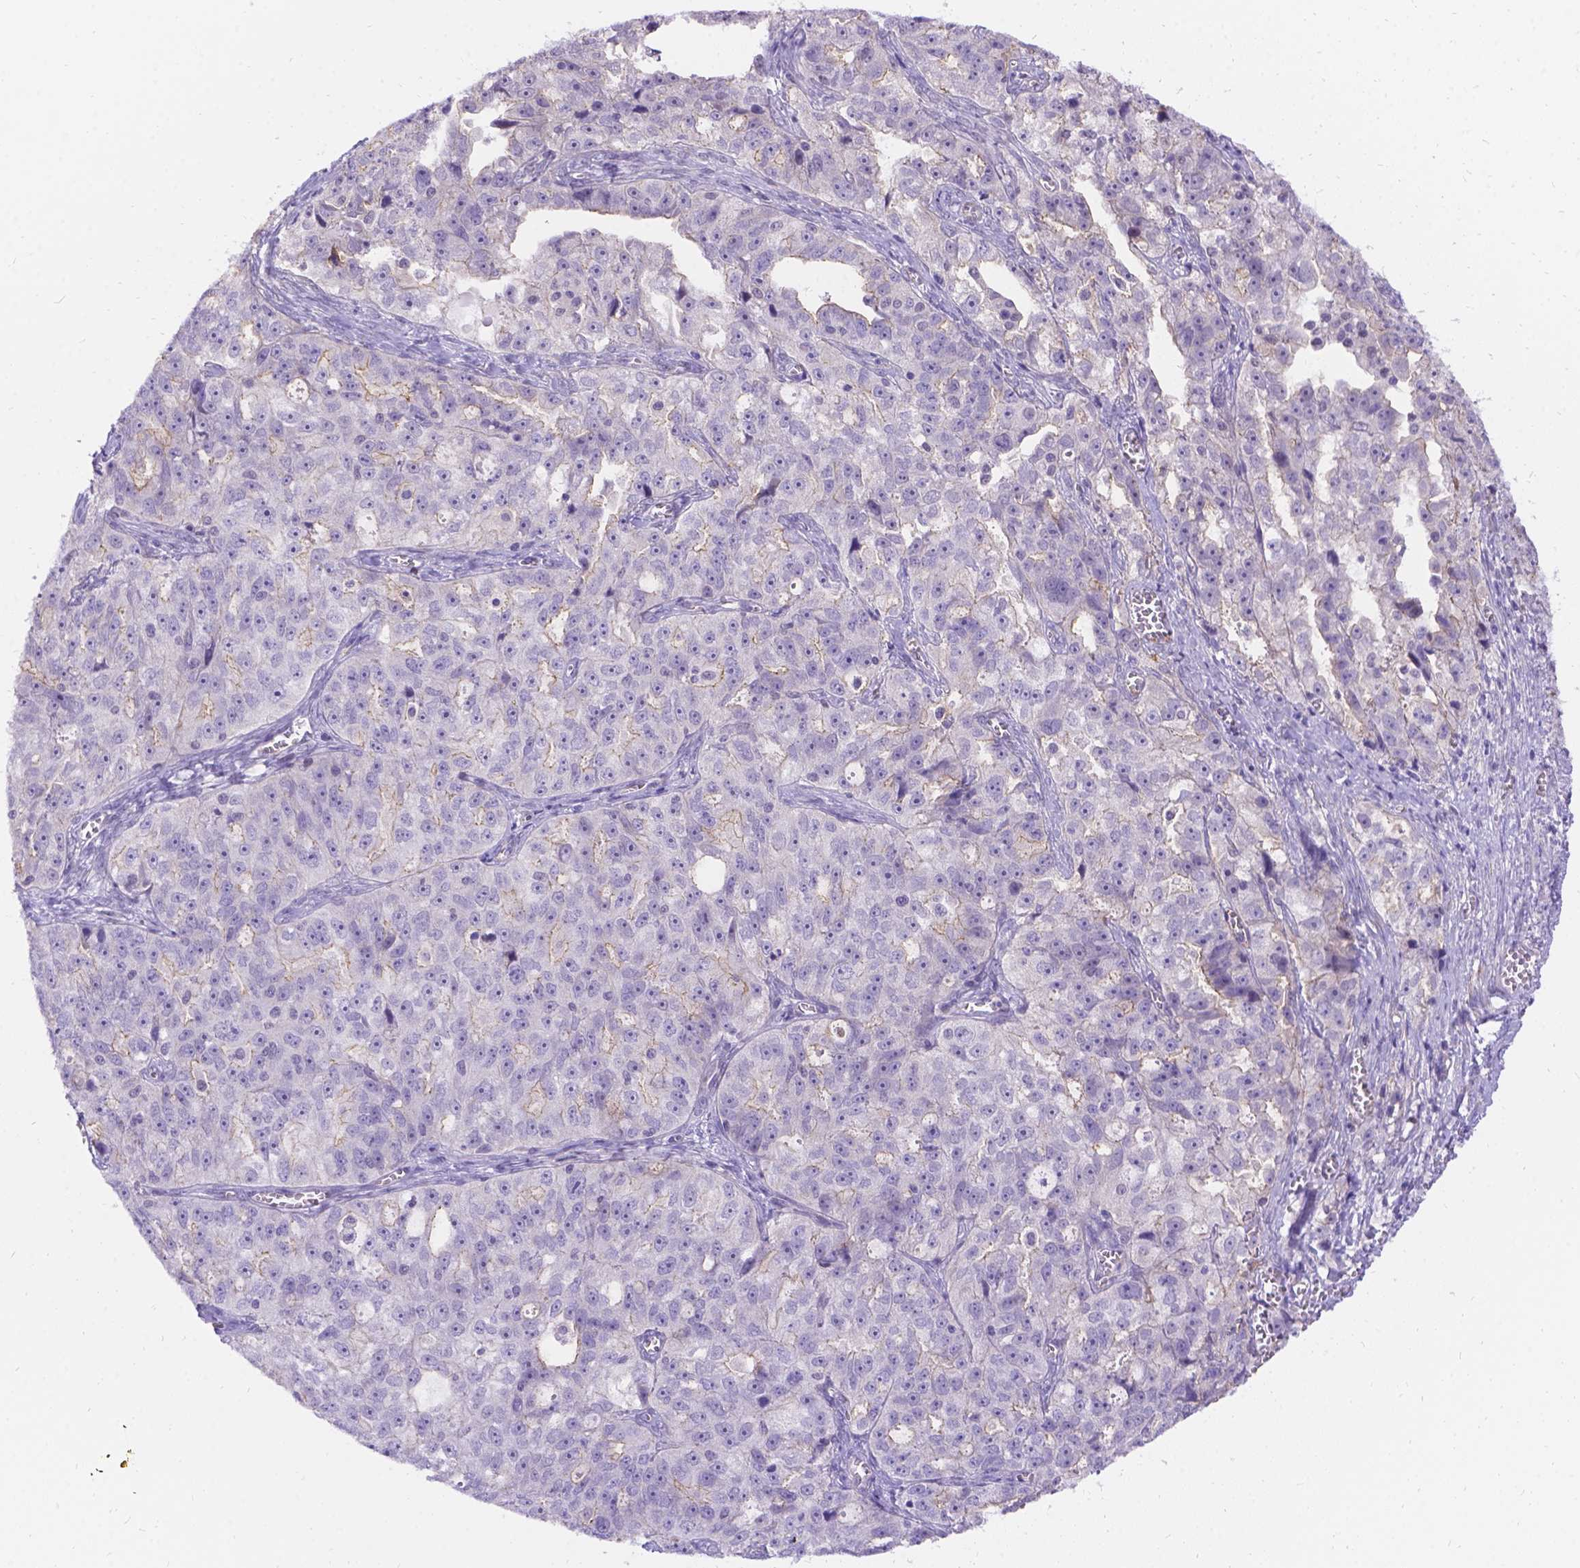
{"staining": {"intensity": "negative", "quantity": "none", "location": "none"}, "tissue": "ovarian cancer", "cell_type": "Tumor cells", "image_type": "cancer", "snomed": [{"axis": "morphology", "description": "Cystadenocarcinoma, serous, NOS"}, {"axis": "topography", "description": "Ovary"}], "caption": "Immunohistochemical staining of serous cystadenocarcinoma (ovarian) demonstrates no significant positivity in tumor cells. (DAB (3,3'-diaminobenzidine) IHC with hematoxylin counter stain).", "gene": "PALS1", "patient": {"sex": "female", "age": 51}}